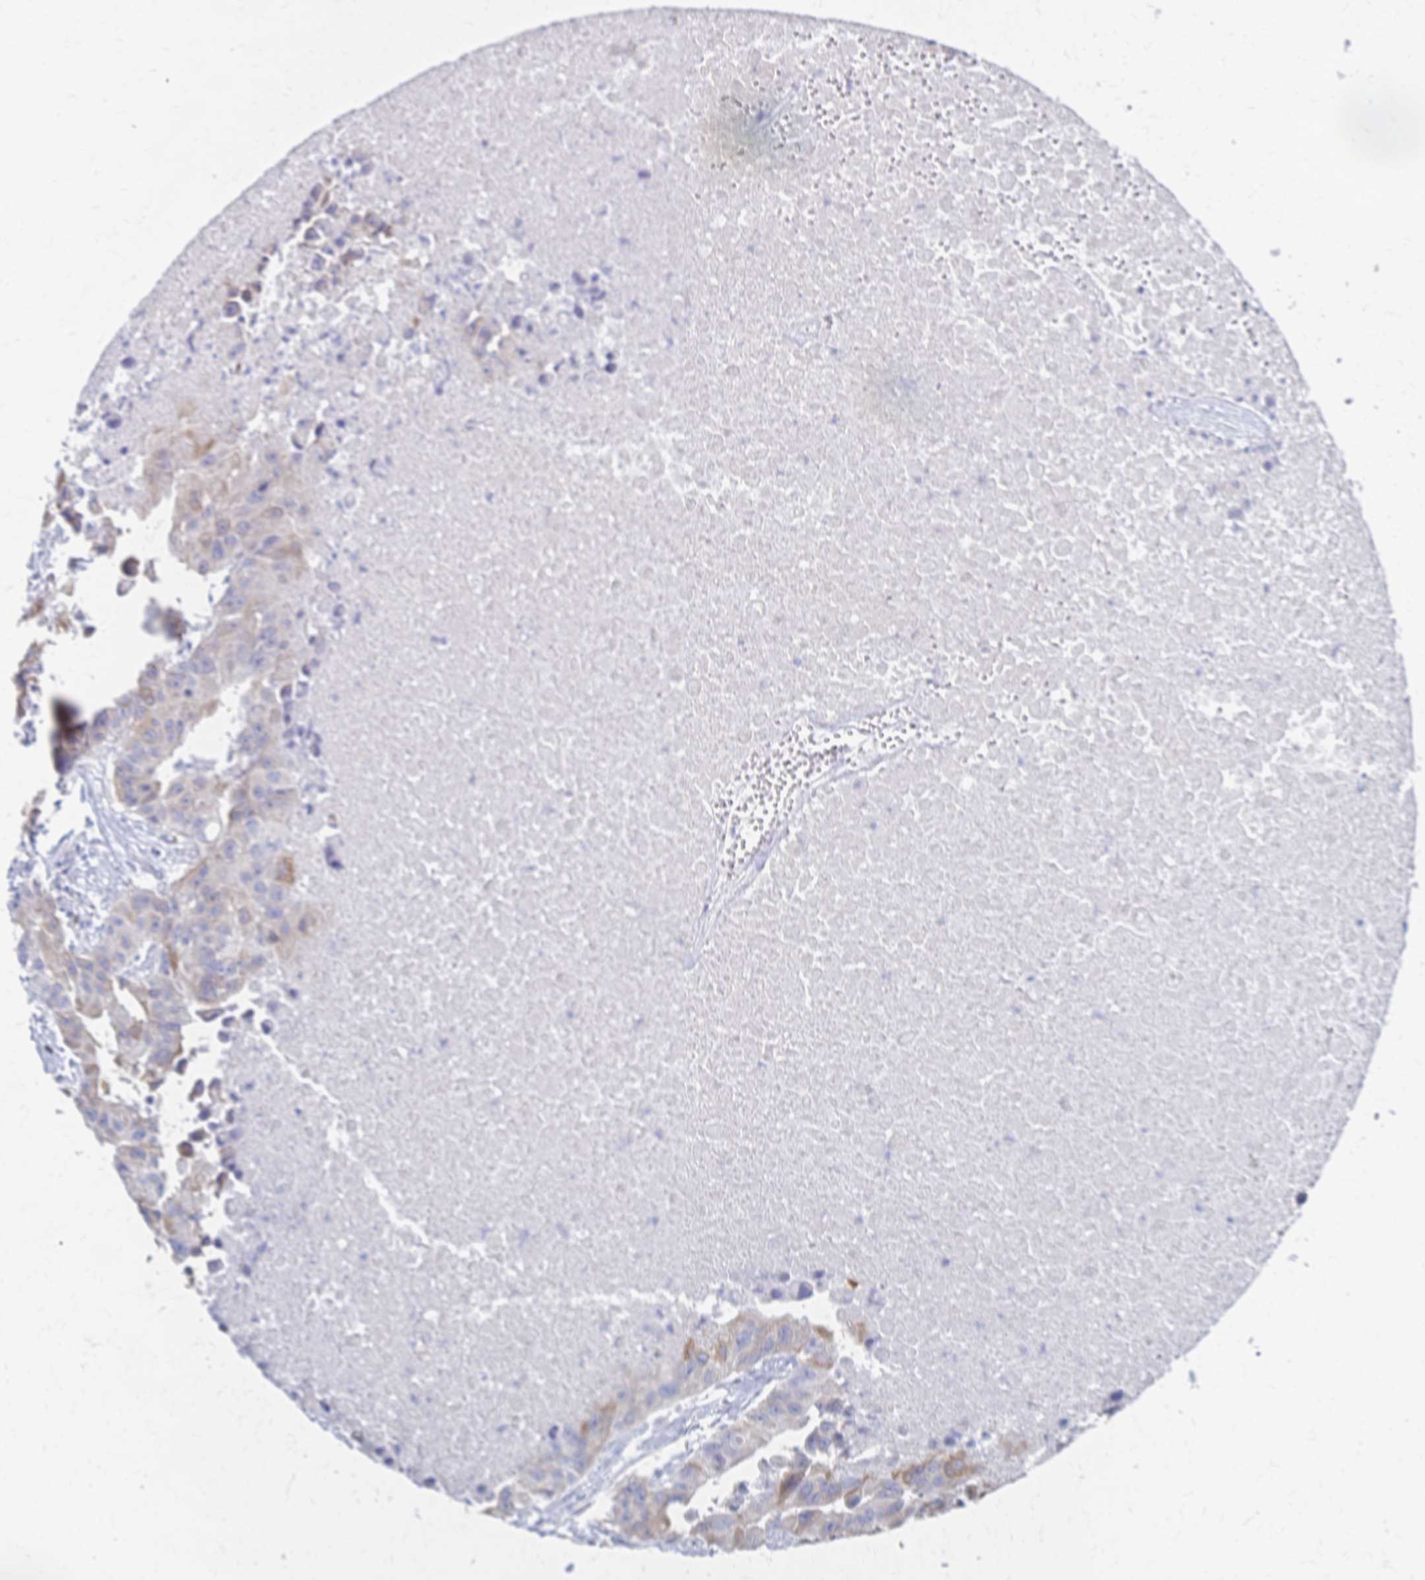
{"staining": {"intensity": "moderate", "quantity": "<25%", "location": "cytoplasmic/membranous"}, "tissue": "lung cancer", "cell_type": "Tumor cells", "image_type": "cancer", "snomed": [{"axis": "morphology", "description": "Adenocarcinoma, NOS"}, {"axis": "topography", "description": "Lymph node"}, {"axis": "topography", "description": "Lung"}], "caption": "Lung cancer stained for a protein (brown) demonstrates moderate cytoplasmic/membranous positive positivity in approximately <25% of tumor cells.", "gene": "CYB5A", "patient": {"sex": "male", "age": 64}}